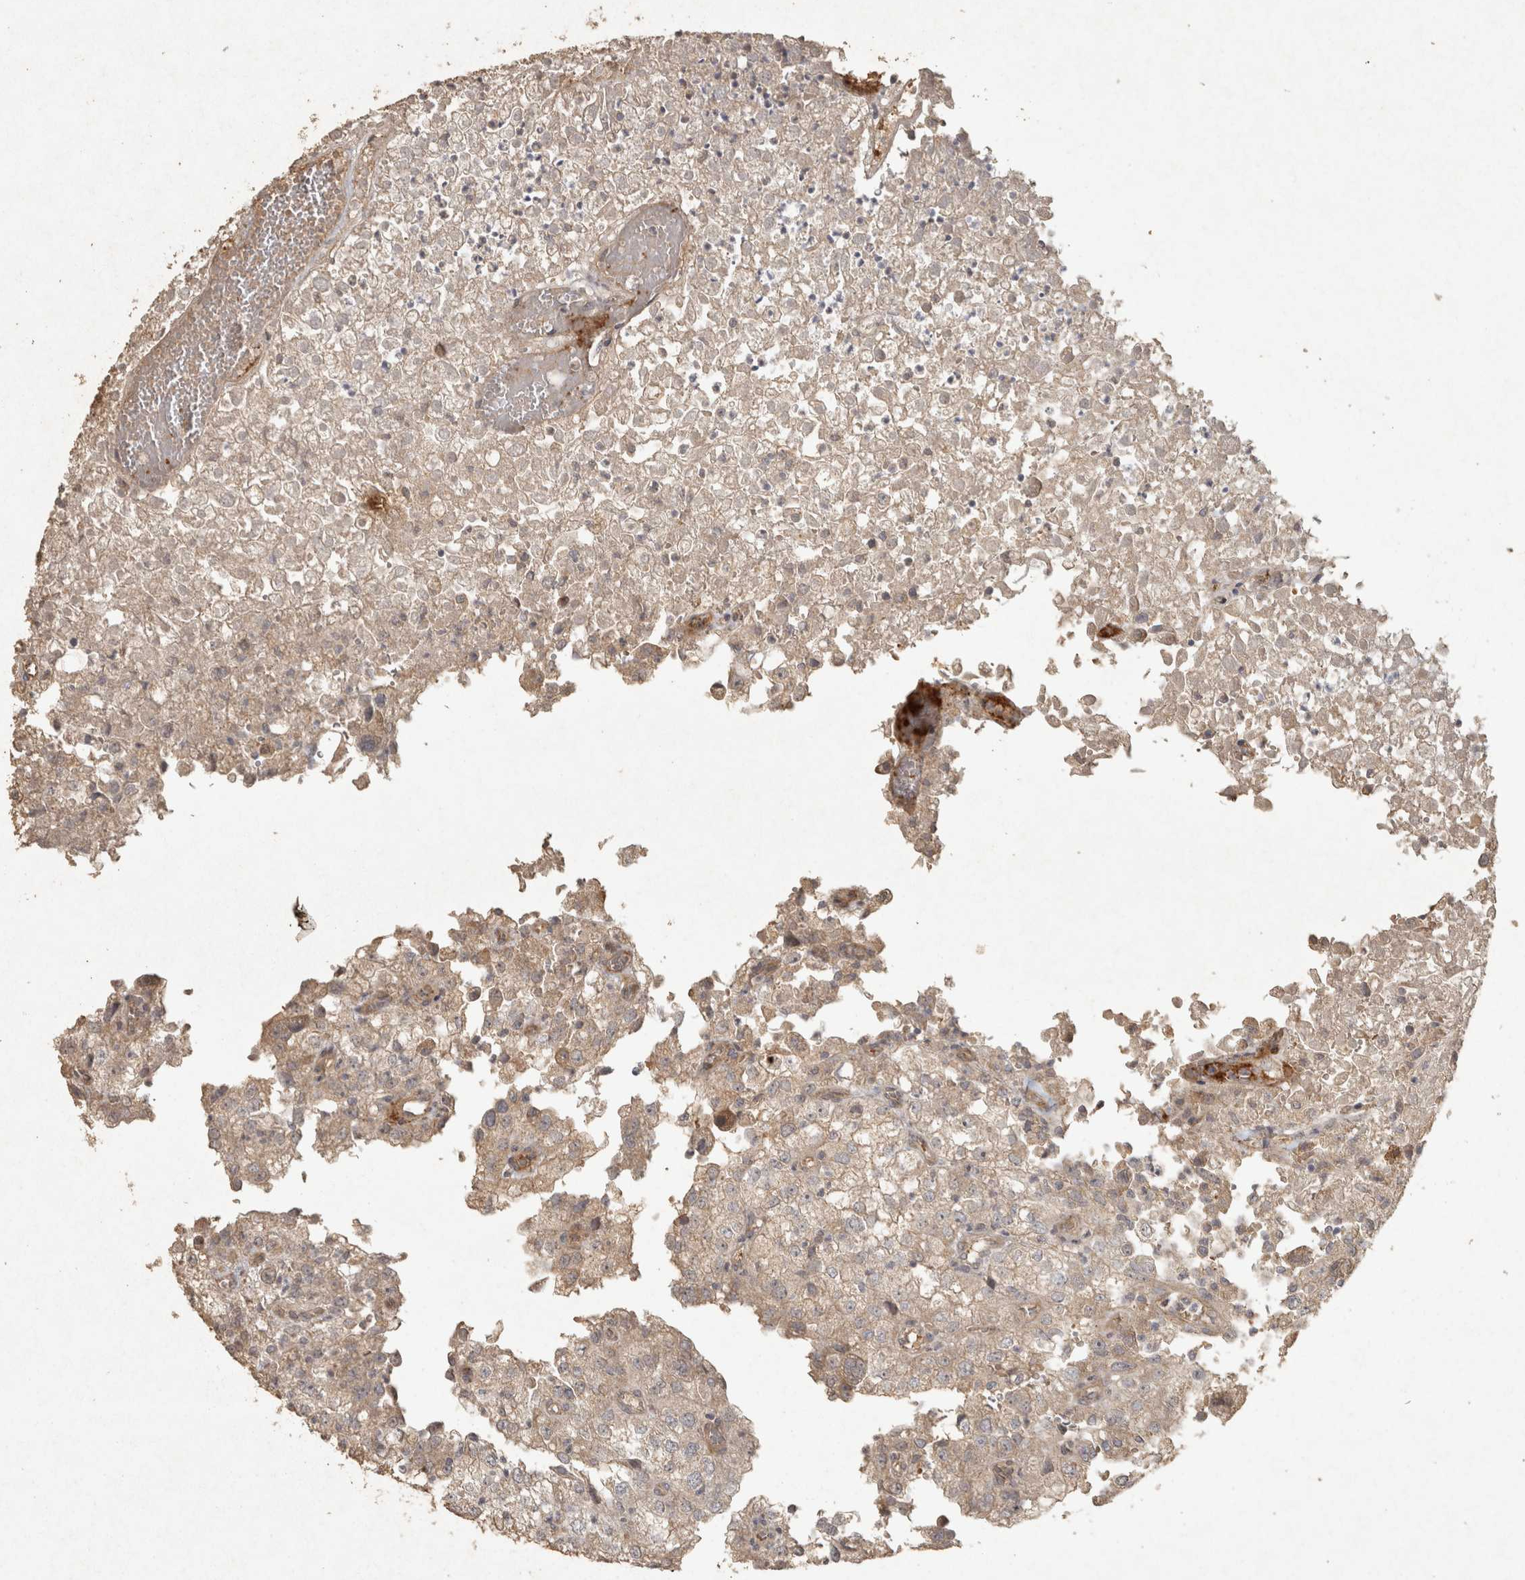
{"staining": {"intensity": "weak", "quantity": "25%-75%", "location": "cytoplasmic/membranous"}, "tissue": "renal cancer", "cell_type": "Tumor cells", "image_type": "cancer", "snomed": [{"axis": "morphology", "description": "Adenocarcinoma, NOS"}, {"axis": "topography", "description": "Kidney"}], "caption": "This photomicrograph exhibits IHC staining of human renal cancer, with low weak cytoplasmic/membranous positivity in approximately 25%-75% of tumor cells.", "gene": "OSTN", "patient": {"sex": "female", "age": 54}}